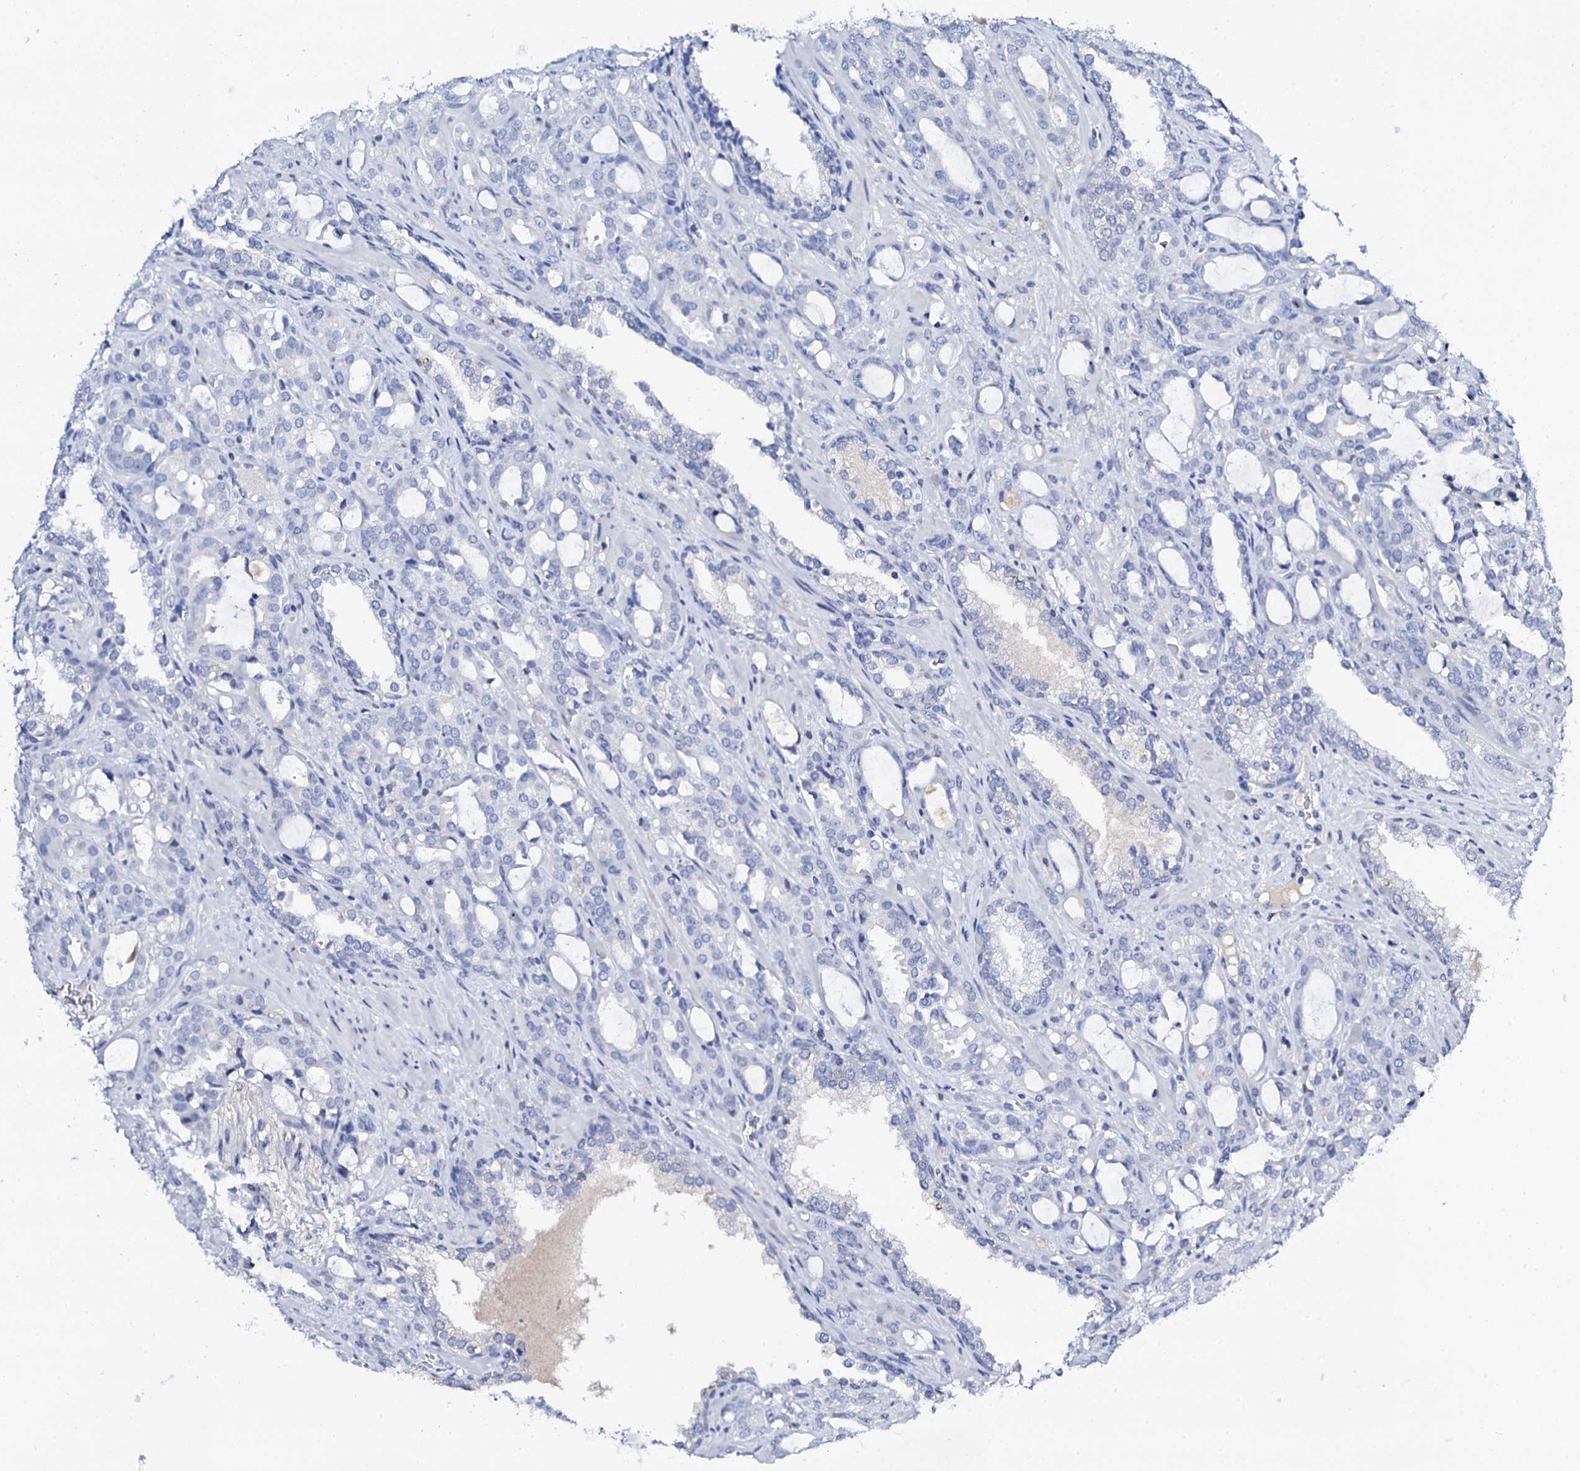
{"staining": {"intensity": "negative", "quantity": "none", "location": "none"}, "tissue": "prostate cancer", "cell_type": "Tumor cells", "image_type": "cancer", "snomed": [{"axis": "morphology", "description": "Adenocarcinoma, High grade"}, {"axis": "topography", "description": "Prostate"}], "caption": "This is an immunohistochemistry histopathology image of prostate adenocarcinoma (high-grade). There is no staining in tumor cells.", "gene": "FBXL16", "patient": {"sex": "male", "age": 72}}